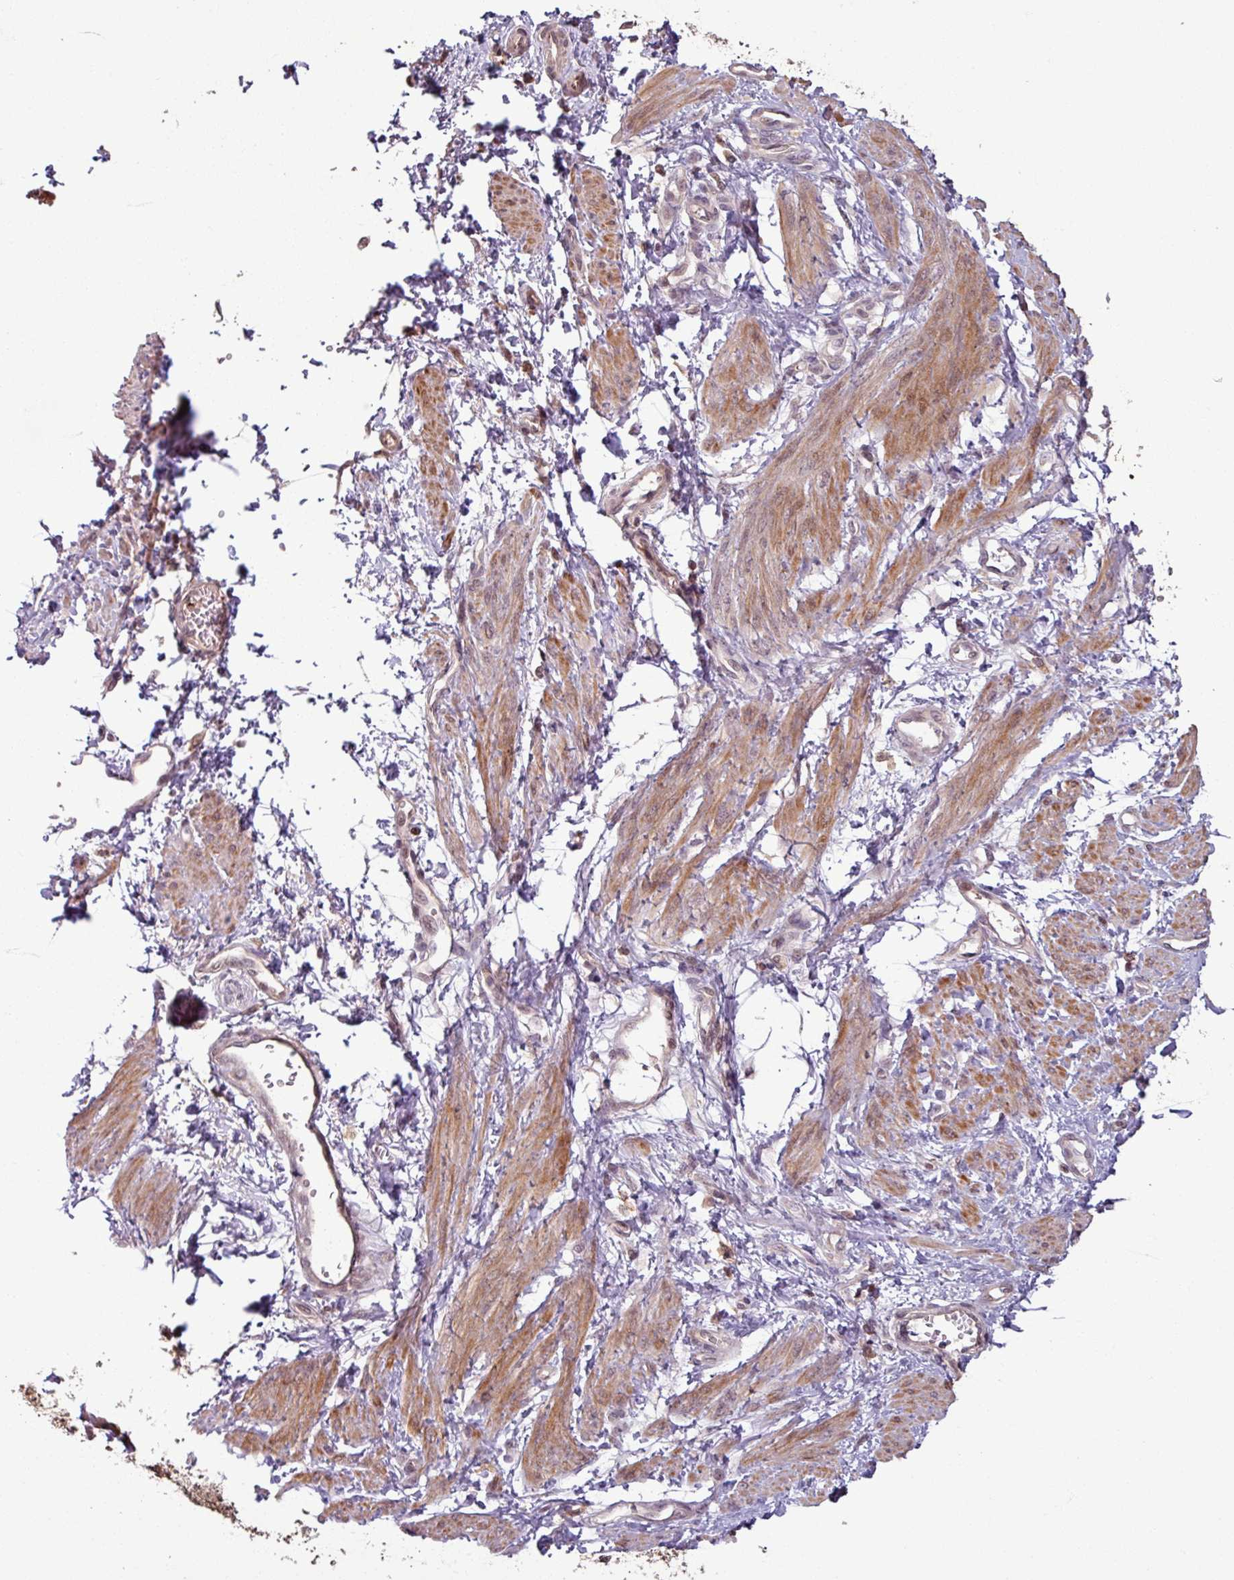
{"staining": {"intensity": "moderate", "quantity": ">75%", "location": "cytoplasmic/membranous"}, "tissue": "smooth muscle", "cell_type": "Smooth muscle cells", "image_type": "normal", "snomed": [{"axis": "morphology", "description": "Normal tissue, NOS"}, {"axis": "topography", "description": "Smooth muscle"}, {"axis": "topography", "description": "Uterus"}], "caption": "Smooth muscle stained with immunohistochemistry demonstrates moderate cytoplasmic/membranous staining in about >75% of smooth muscle cells. (IHC, brightfield microscopy, high magnification).", "gene": "OR6B1", "patient": {"sex": "female", "age": 39}}